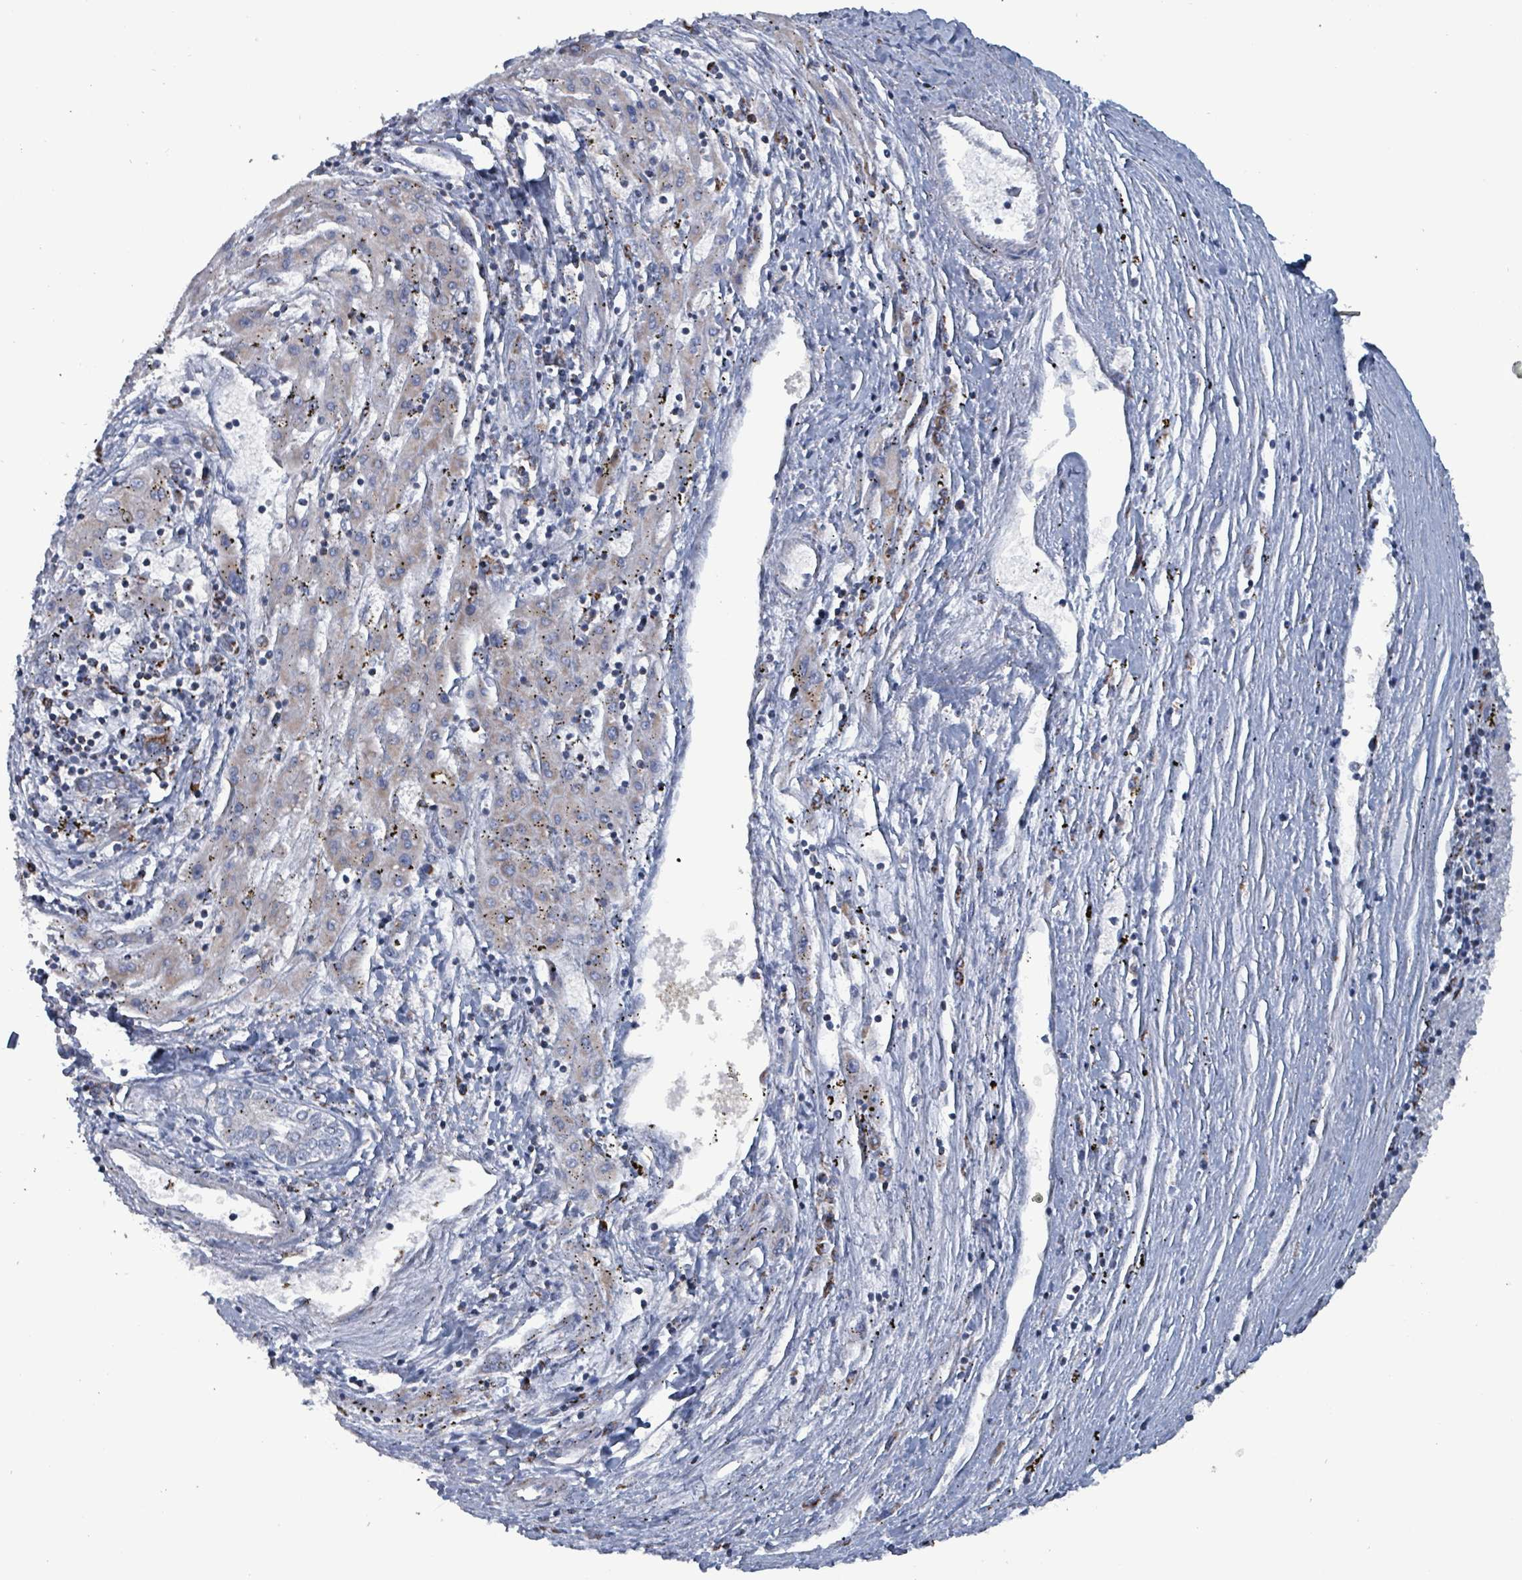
{"staining": {"intensity": "weak", "quantity": "<25%", "location": "cytoplasmic/membranous"}, "tissue": "liver cancer", "cell_type": "Tumor cells", "image_type": "cancer", "snomed": [{"axis": "morphology", "description": "Carcinoma, Hepatocellular, NOS"}, {"axis": "topography", "description": "Liver"}], "caption": "The histopathology image exhibits no staining of tumor cells in hepatocellular carcinoma (liver). Nuclei are stained in blue.", "gene": "IDH3B", "patient": {"sex": "male", "age": 72}}